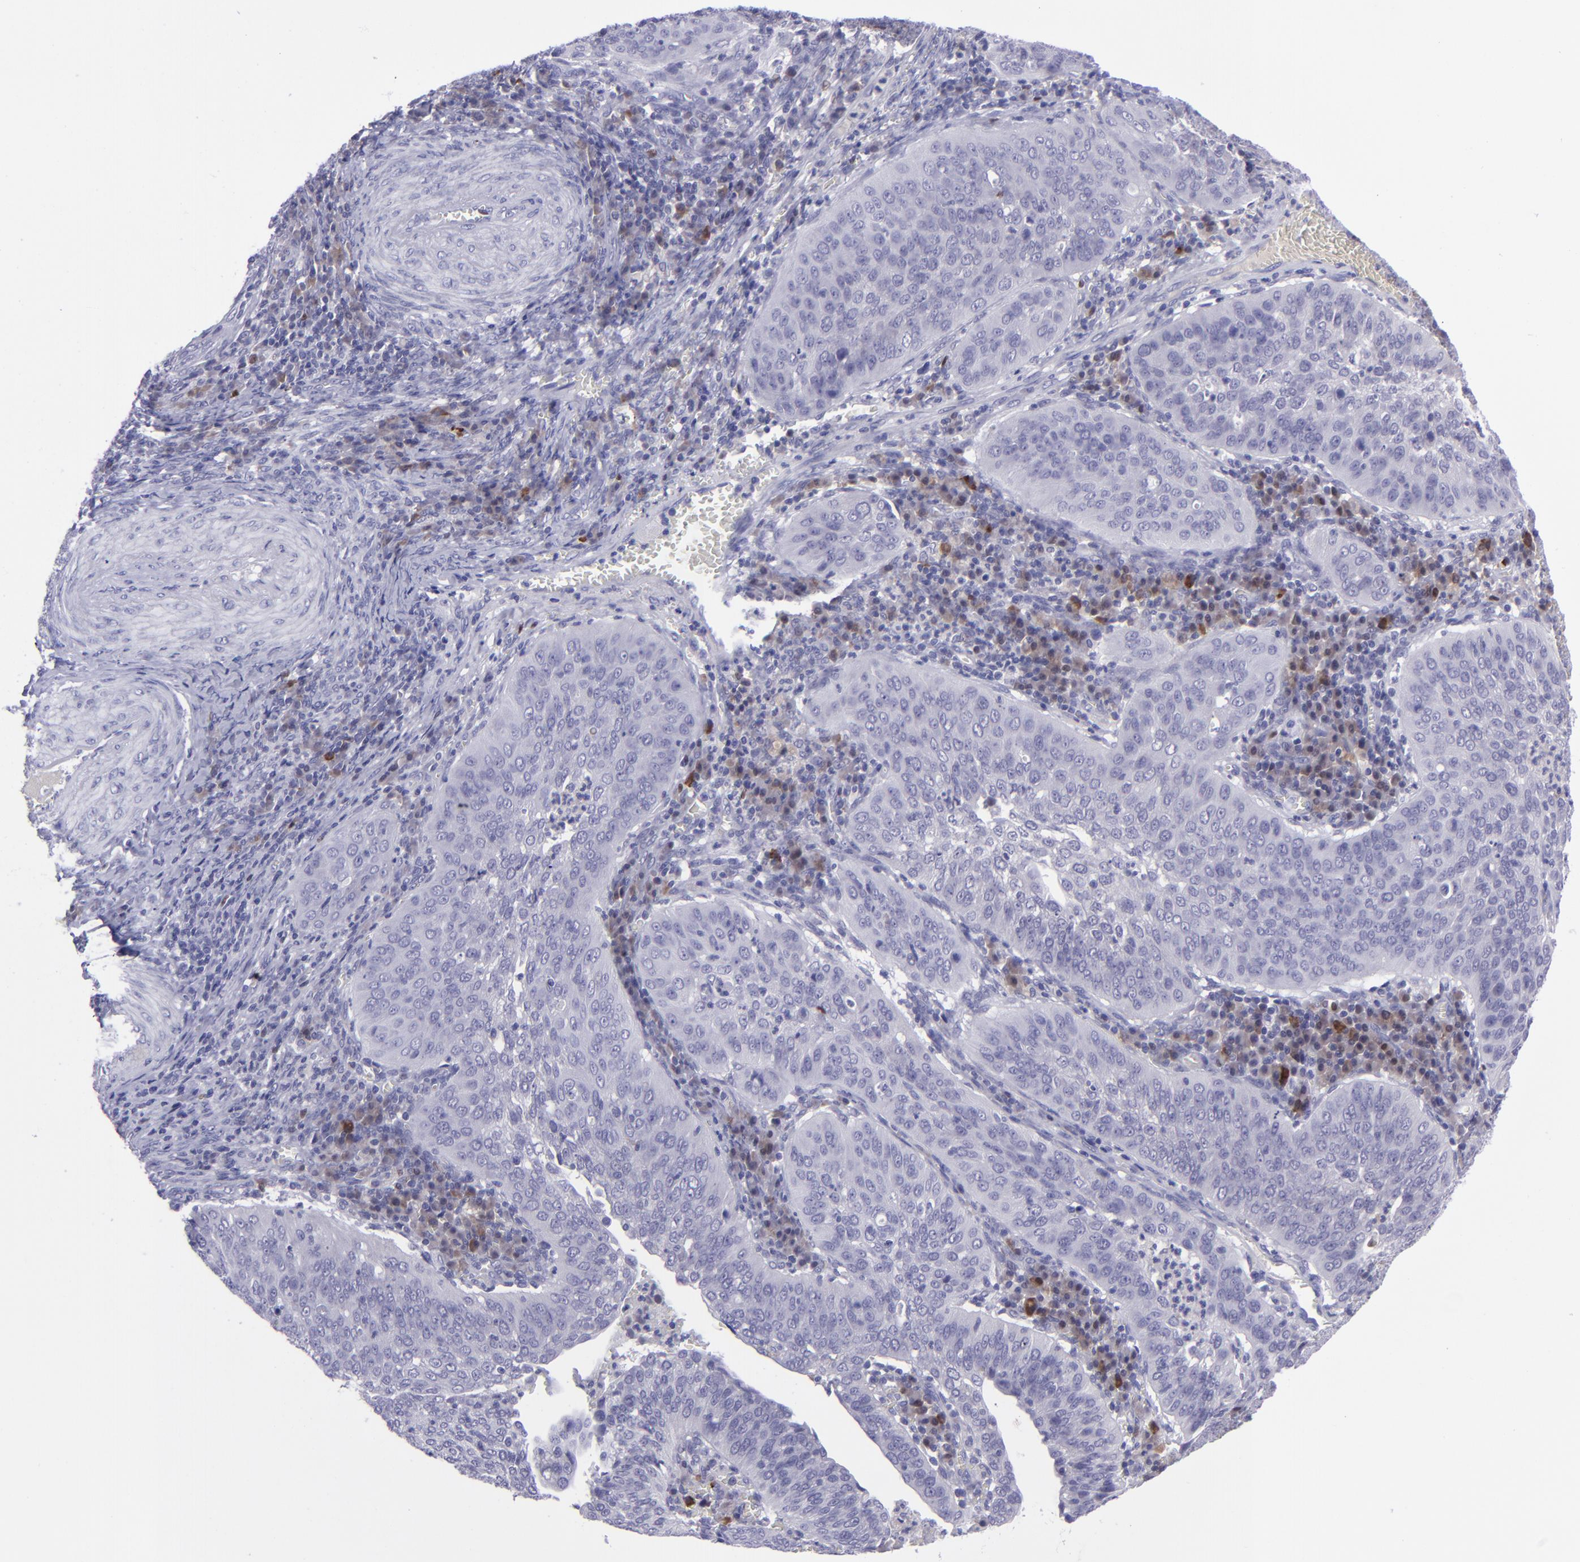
{"staining": {"intensity": "negative", "quantity": "none", "location": "none"}, "tissue": "cervical cancer", "cell_type": "Tumor cells", "image_type": "cancer", "snomed": [{"axis": "morphology", "description": "Squamous cell carcinoma, NOS"}, {"axis": "topography", "description": "Cervix"}], "caption": "Immunohistochemical staining of human squamous cell carcinoma (cervical) exhibits no significant expression in tumor cells.", "gene": "POU2F2", "patient": {"sex": "female", "age": 39}}